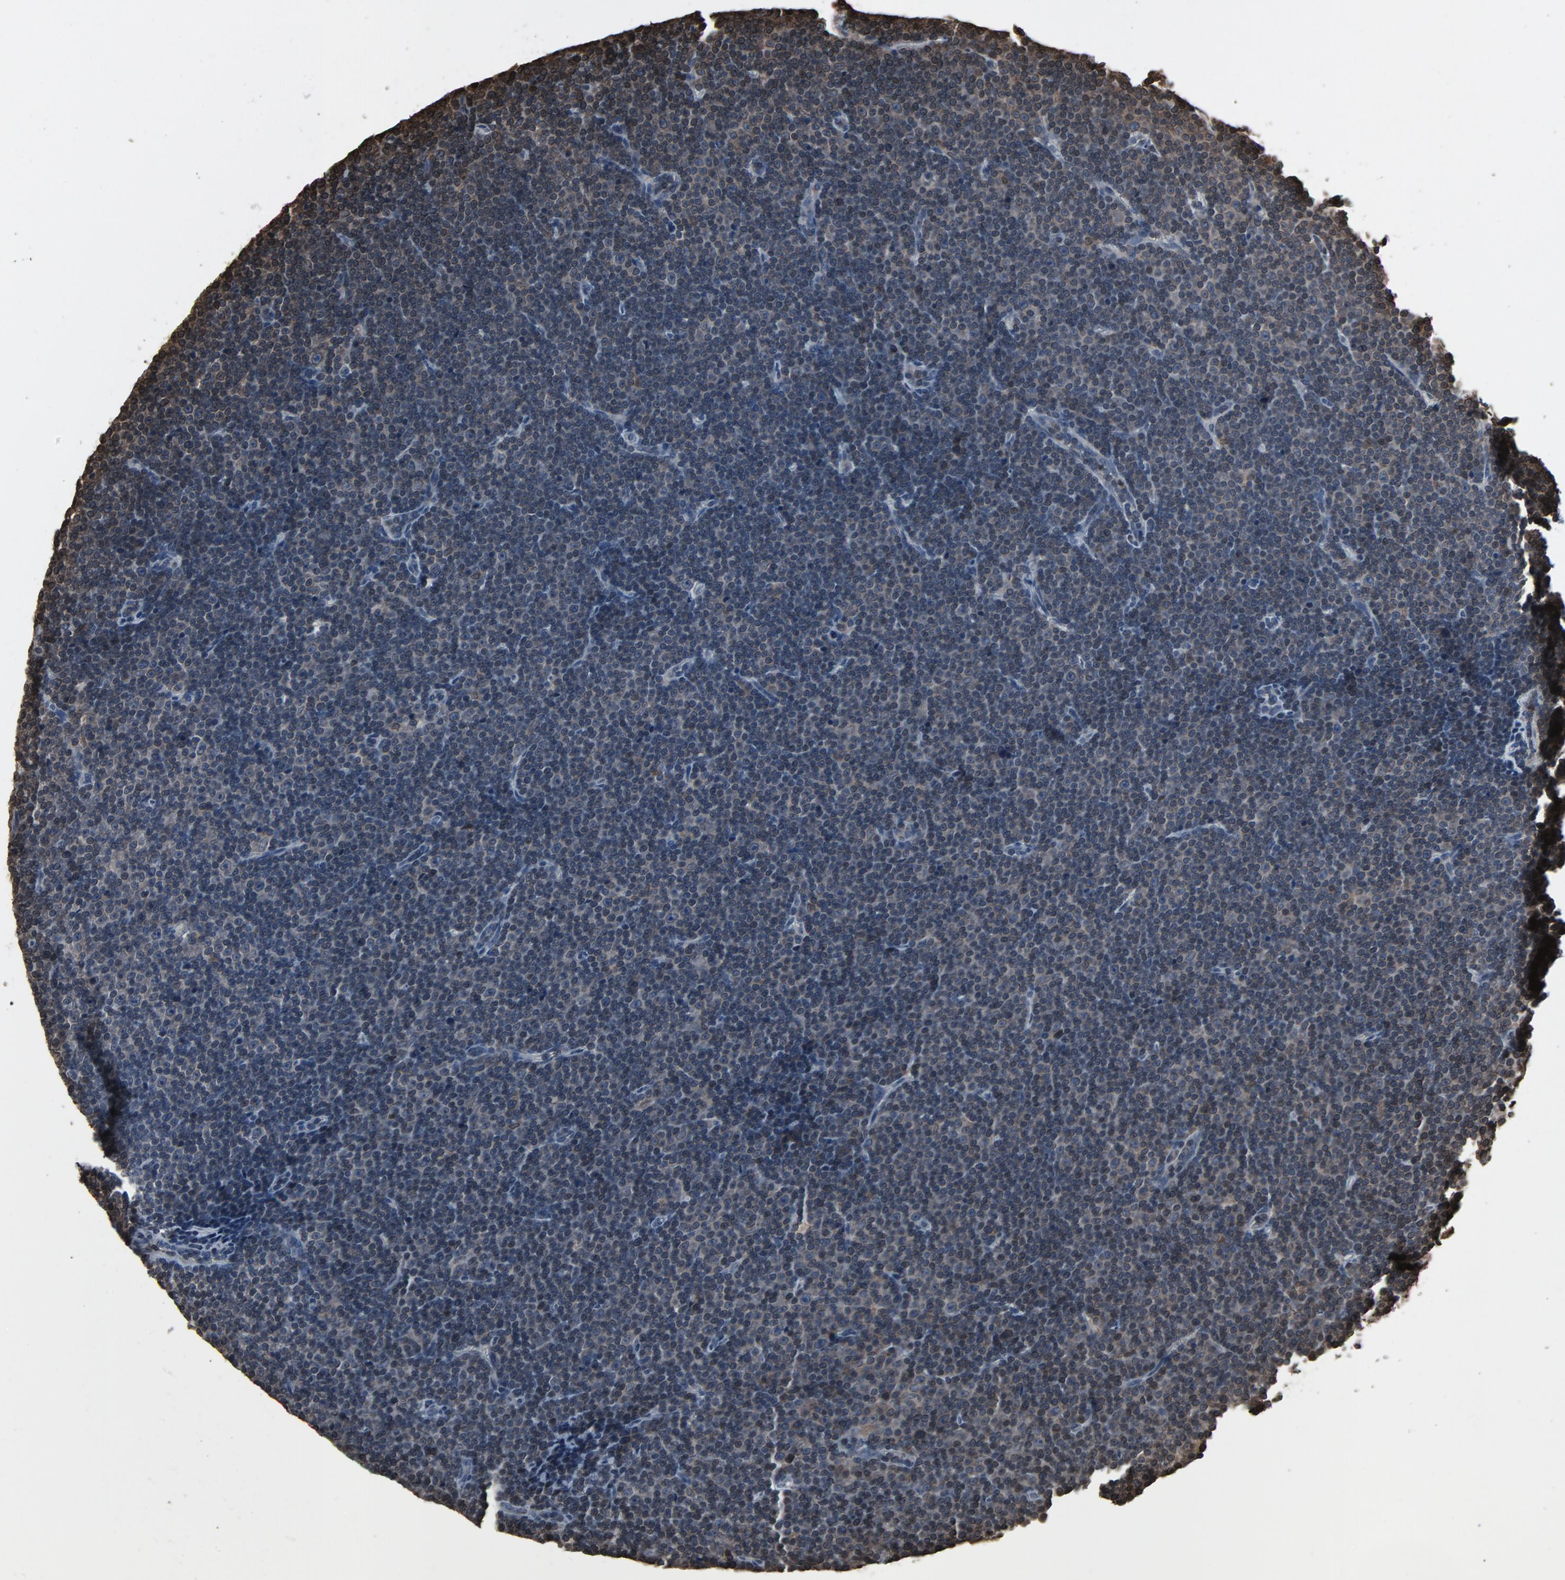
{"staining": {"intensity": "negative", "quantity": "none", "location": "none"}, "tissue": "lymphoma", "cell_type": "Tumor cells", "image_type": "cancer", "snomed": [{"axis": "morphology", "description": "Malignant lymphoma, non-Hodgkin's type, Low grade"}, {"axis": "topography", "description": "Lymph node"}], "caption": "Human lymphoma stained for a protein using IHC displays no expression in tumor cells.", "gene": "UBE2D1", "patient": {"sex": "female", "age": 67}}